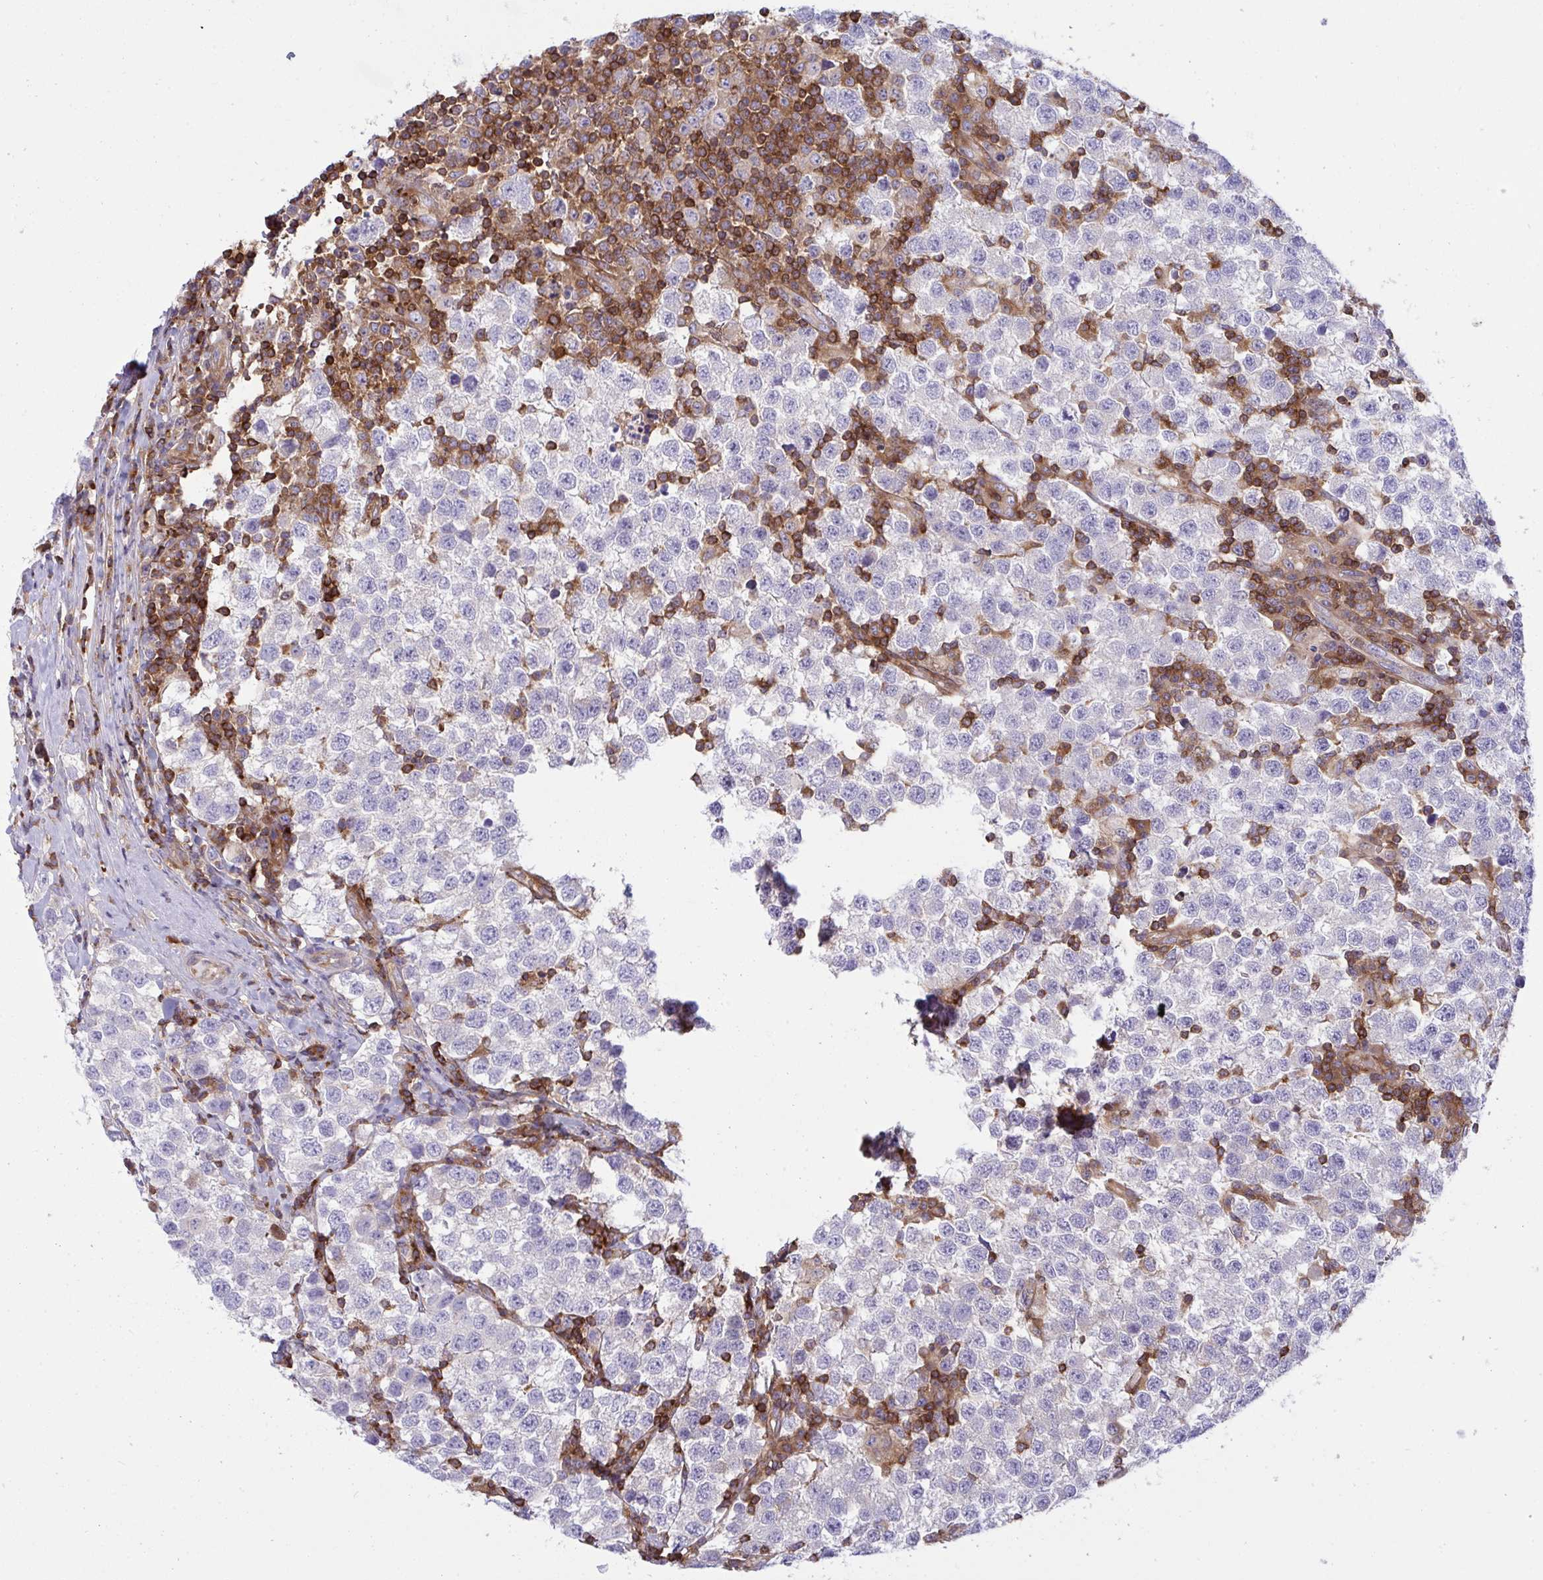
{"staining": {"intensity": "negative", "quantity": "none", "location": "none"}, "tissue": "testis cancer", "cell_type": "Tumor cells", "image_type": "cancer", "snomed": [{"axis": "morphology", "description": "Seminoma, NOS"}, {"axis": "topography", "description": "Testis"}], "caption": "The image exhibits no significant staining in tumor cells of testis cancer. The staining is performed using DAB brown chromogen with nuclei counter-stained in using hematoxylin.", "gene": "TSC22D3", "patient": {"sex": "male", "age": 34}}